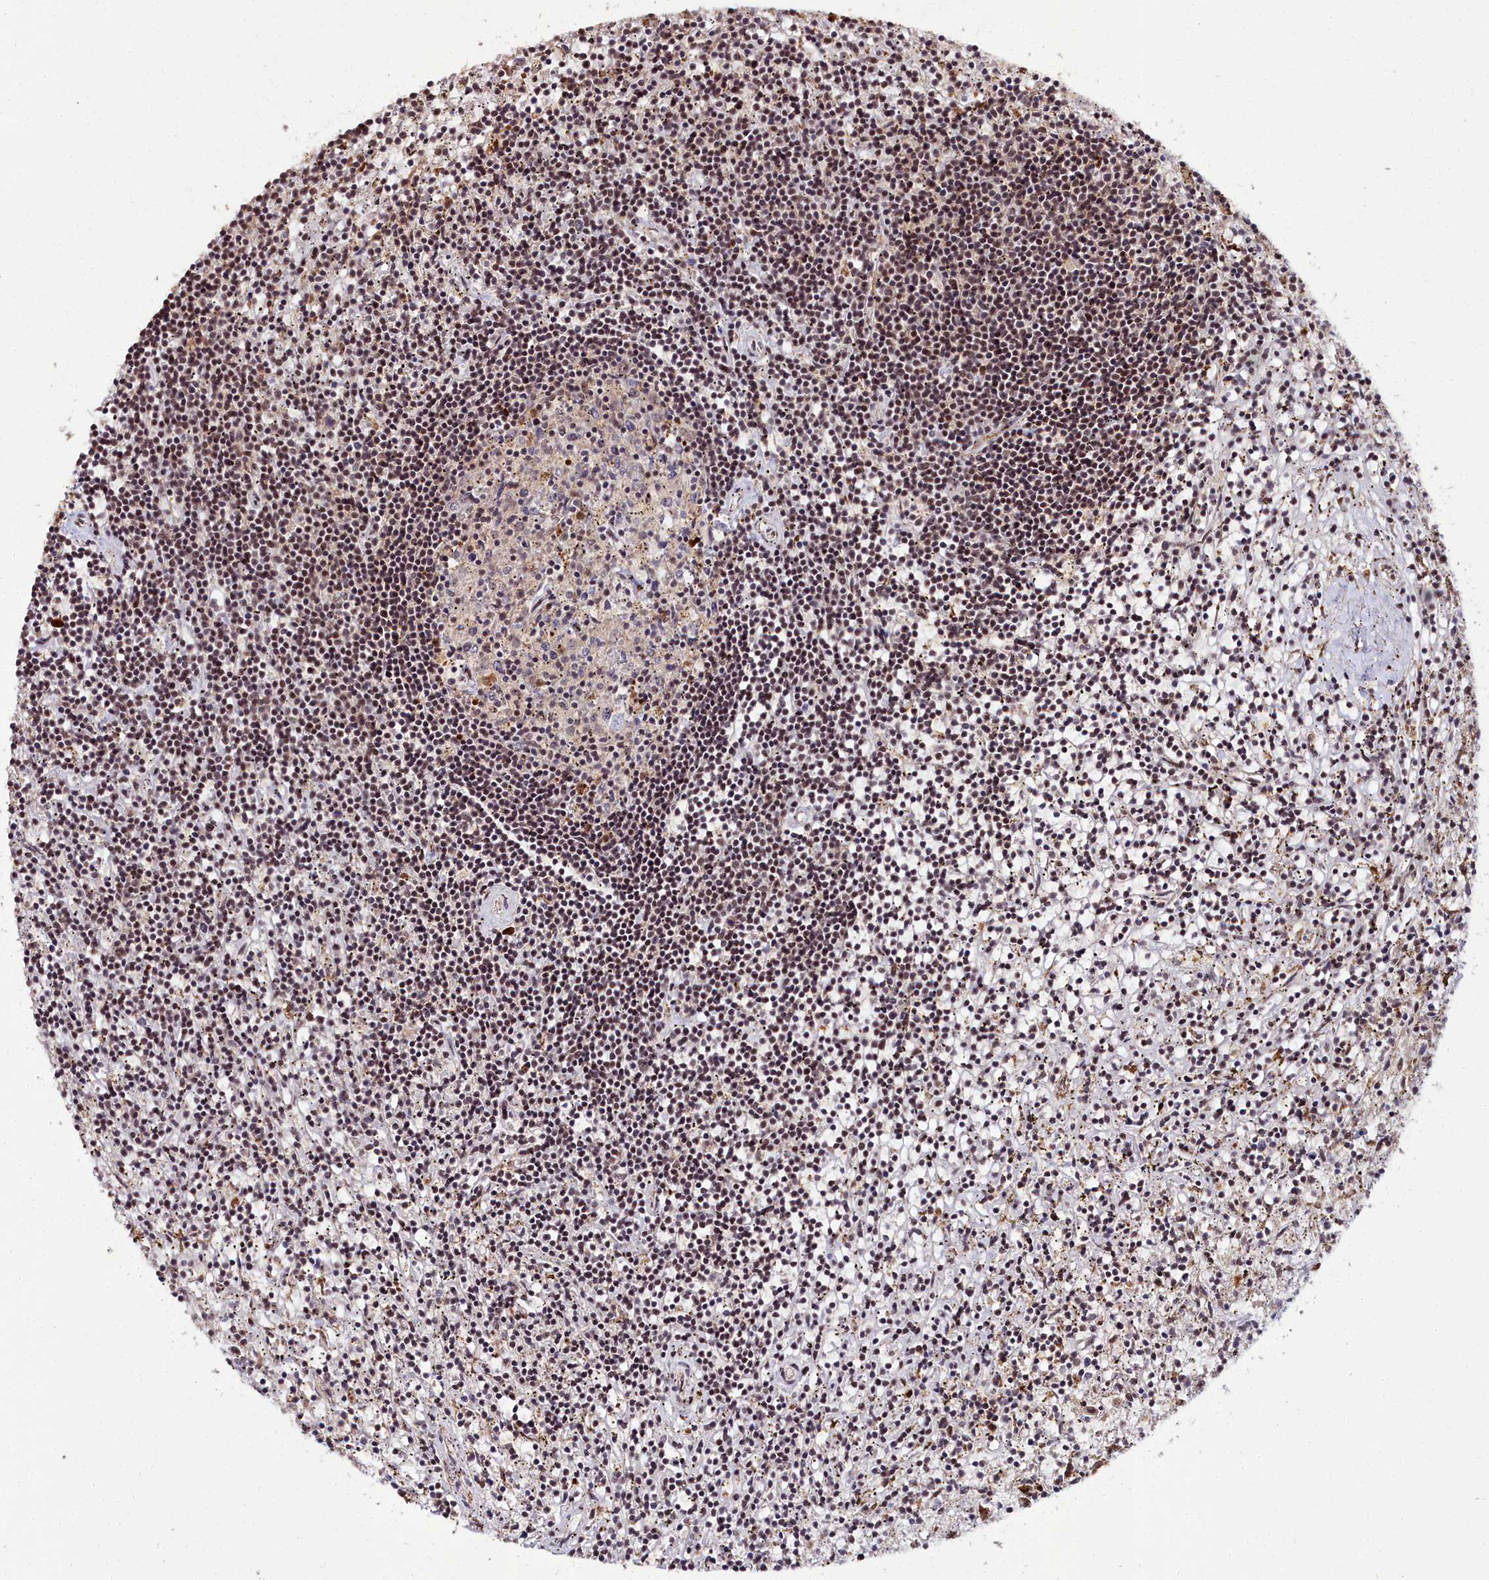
{"staining": {"intensity": "moderate", "quantity": ">75%", "location": "nuclear"}, "tissue": "lymphoma", "cell_type": "Tumor cells", "image_type": "cancer", "snomed": [{"axis": "morphology", "description": "Malignant lymphoma, non-Hodgkin's type, Low grade"}, {"axis": "topography", "description": "Spleen"}], "caption": "Immunohistochemical staining of human low-grade malignant lymphoma, non-Hodgkin's type displays medium levels of moderate nuclear protein expression in about >75% of tumor cells.", "gene": "CXXC1", "patient": {"sex": "male", "age": 76}}